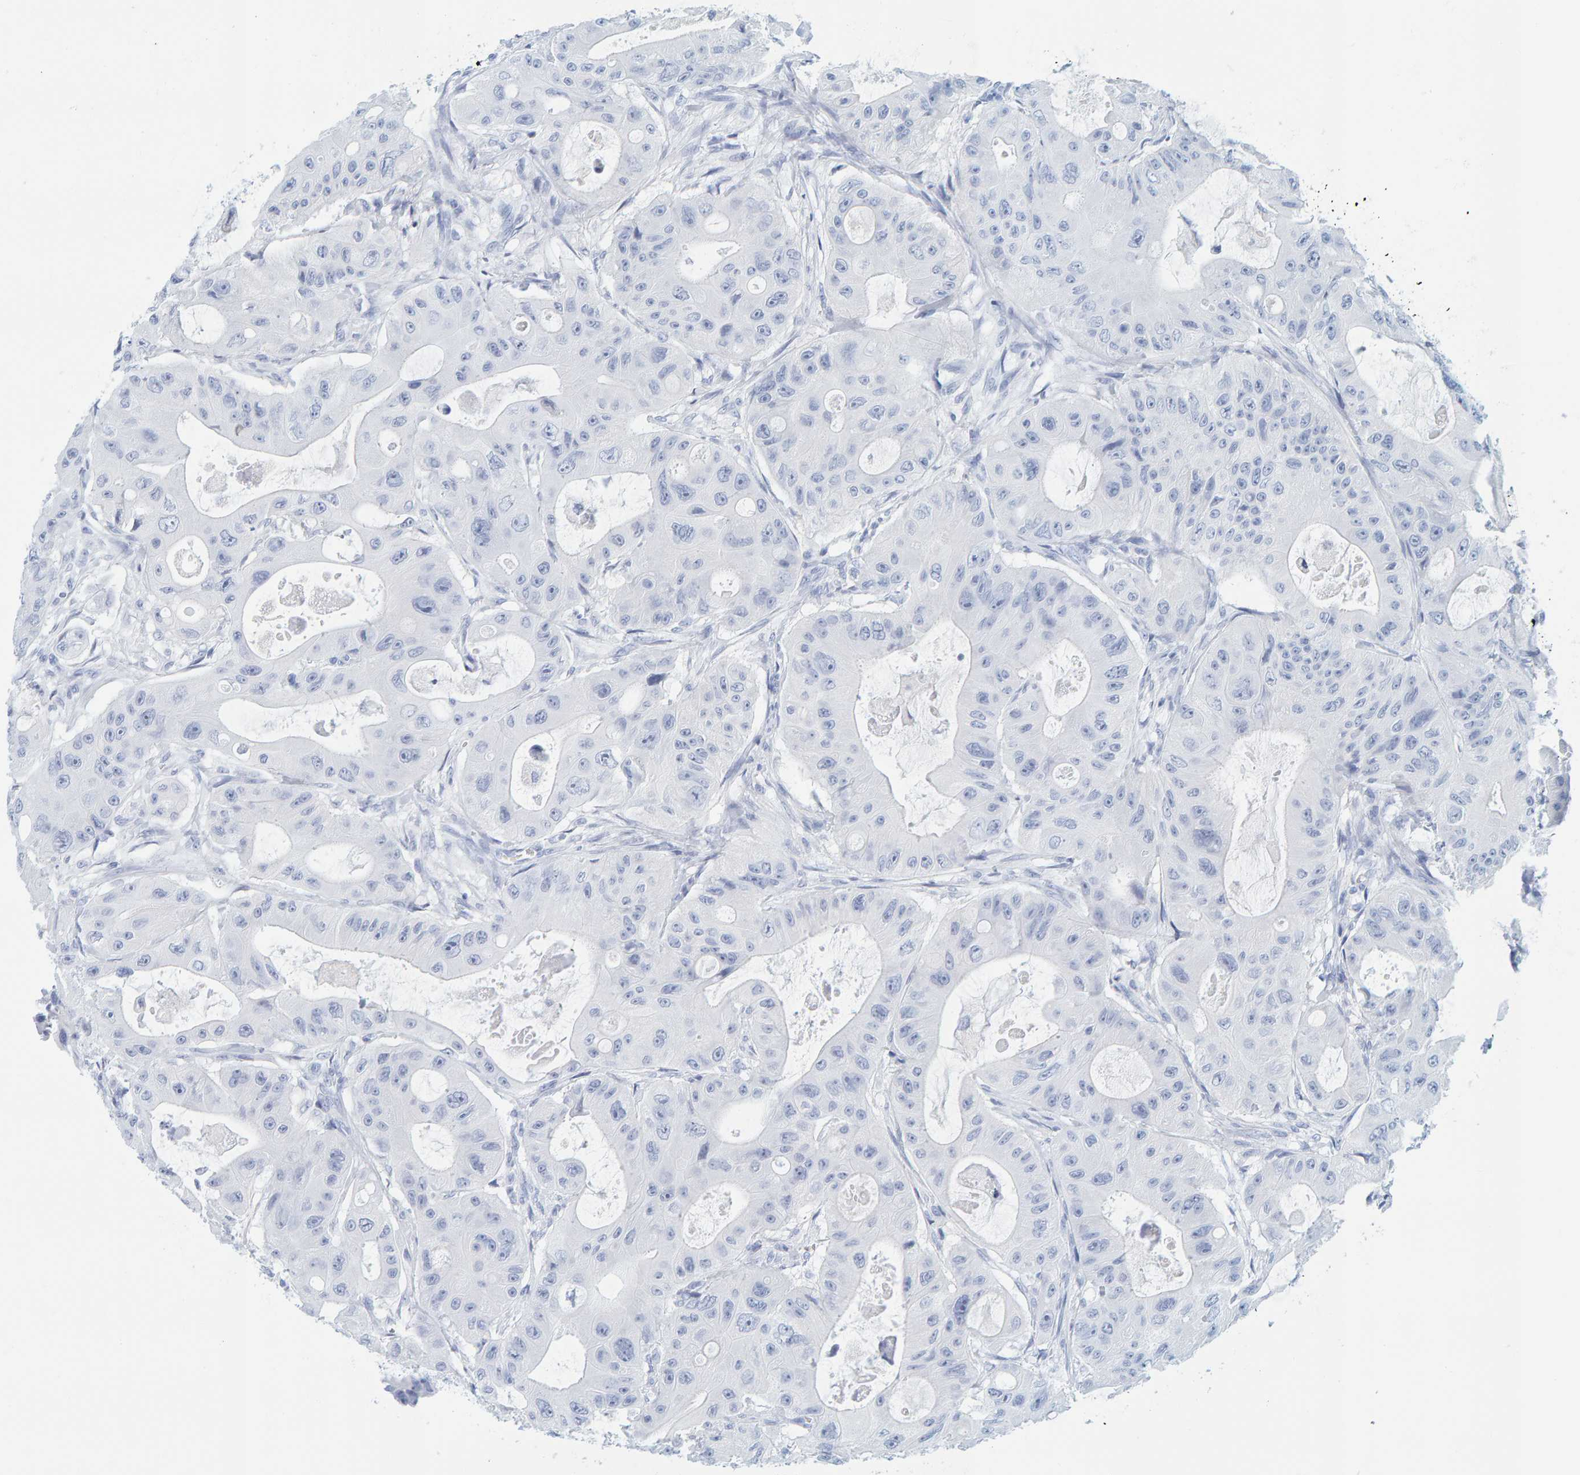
{"staining": {"intensity": "negative", "quantity": "none", "location": "none"}, "tissue": "colorectal cancer", "cell_type": "Tumor cells", "image_type": "cancer", "snomed": [{"axis": "morphology", "description": "Adenocarcinoma, NOS"}, {"axis": "topography", "description": "Colon"}], "caption": "High power microscopy image of an immunohistochemistry (IHC) photomicrograph of adenocarcinoma (colorectal), revealing no significant positivity in tumor cells.", "gene": "SFTPC", "patient": {"sex": "female", "age": 46}}